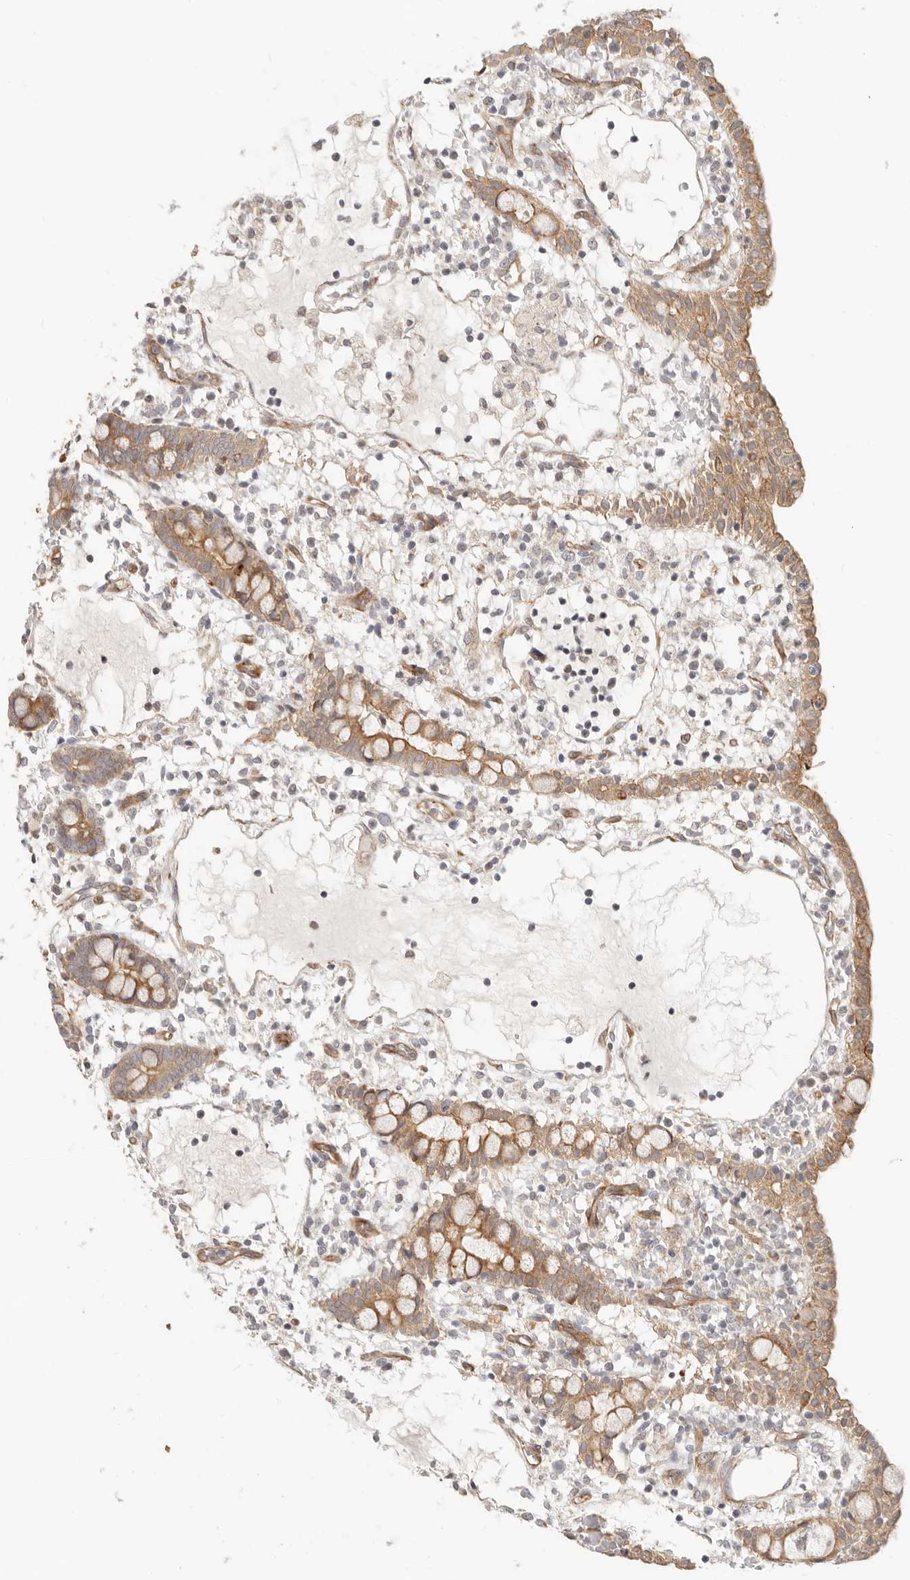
{"staining": {"intensity": "strong", "quantity": ">75%", "location": "cytoplasmic/membranous"}, "tissue": "small intestine", "cell_type": "Glandular cells", "image_type": "normal", "snomed": [{"axis": "morphology", "description": "Normal tissue, NOS"}, {"axis": "morphology", "description": "Developmental malformation"}, {"axis": "topography", "description": "Small intestine"}], "caption": "Glandular cells demonstrate high levels of strong cytoplasmic/membranous expression in about >75% of cells in benign small intestine. The staining is performed using DAB brown chromogen to label protein expression. The nuclei are counter-stained blue using hematoxylin.", "gene": "TUFT1", "patient": {"sex": "male"}}